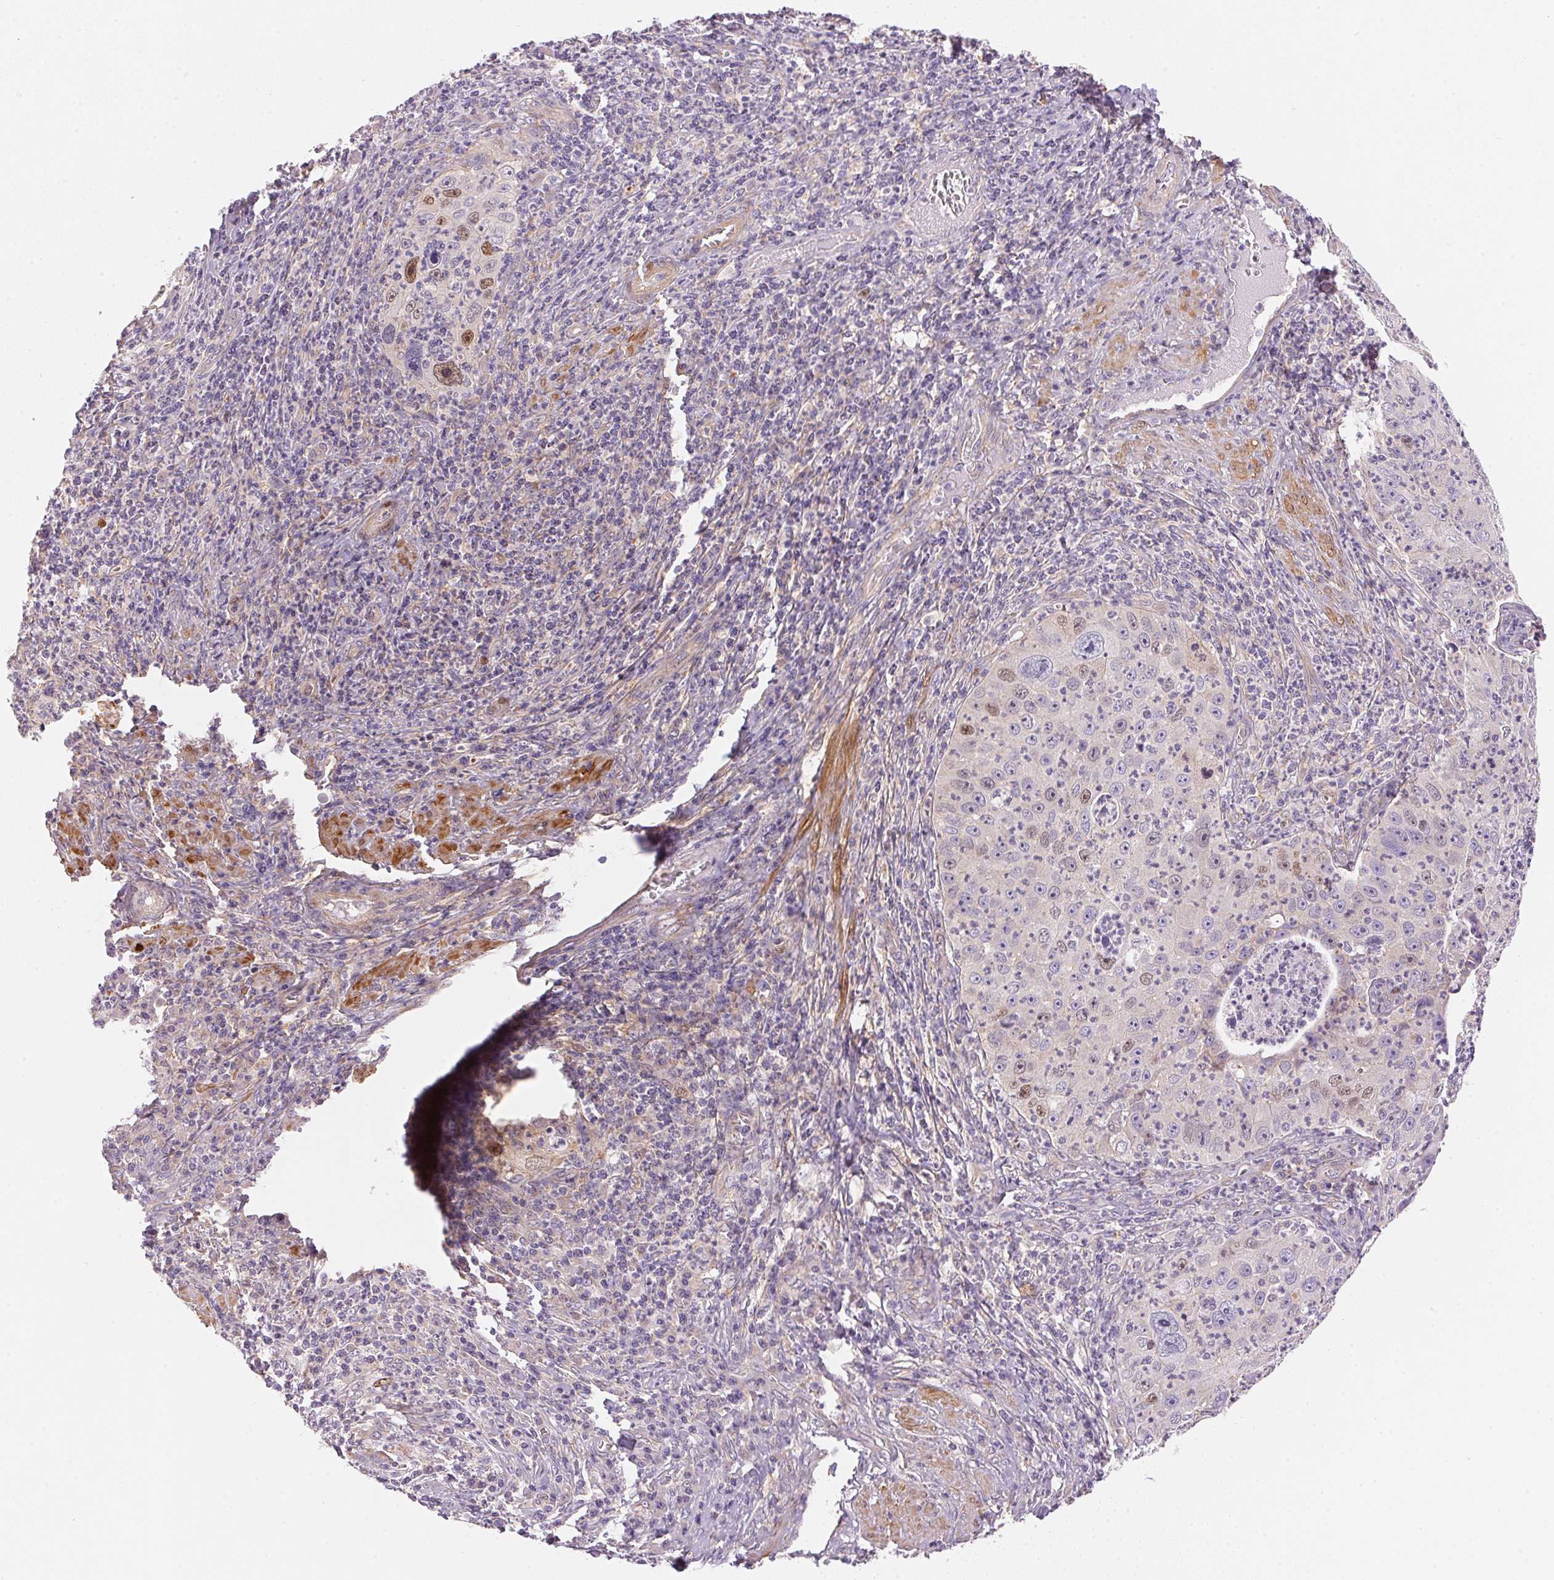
{"staining": {"intensity": "strong", "quantity": "<25%", "location": "nuclear"}, "tissue": "cervical cancer", "cell_type": "Tumor cells", "image_type": "cancer", "snomed": [{"axis": "morphology", "description": "Squamous cell carcinoma, NOS"}, {"axis": "topography", "description": "Cervix"}], "caption": "Human squamous cell carcinoma (cervical) stained with a protein marker demonstrates strong staining in tumor cells.", "gene": "SMTN", "patient": {"sex": "female", "age": 30}}